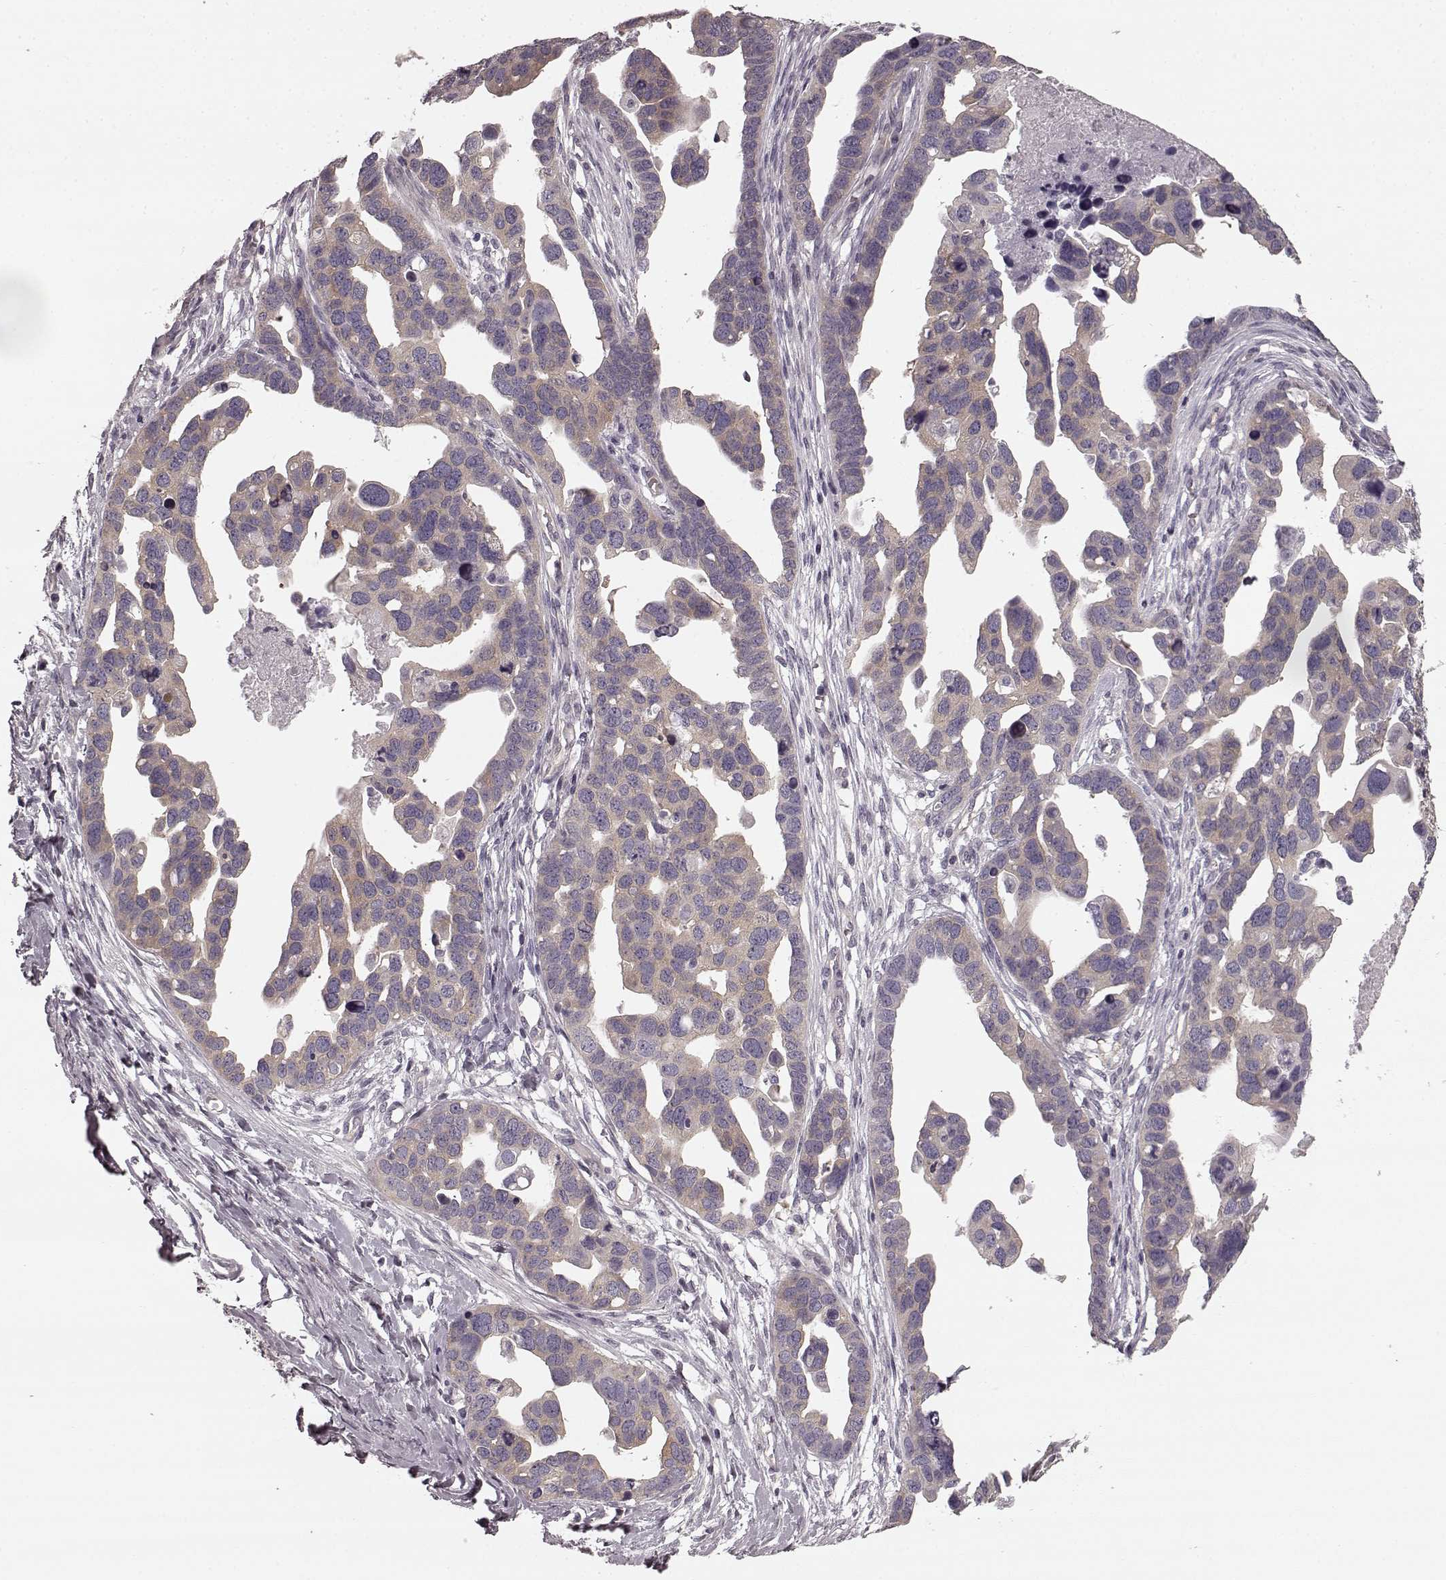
{"staining": {"intensity": "weak", "quantity": "25%-75%", "location": "cytoplasmic/membranous"}, "tissue": "ovarian cancer", "cell_type": "Tumor cells", "image_type": "cancer", "snomed": [{"axis": "morphology", "description": "Cystadenocarcinoma, serous, NOS"}, {"axis": "topography", "description": "Ovary"}], "caption": "This image exhibits serous cystadenocarcinoma (ovarian) stained with IHC to label a protein in brown. The cytoplasmic/membranous of tumor cells show weak positivity for the protein. Nuclei are counter-stained blue.", "gene": "PRKCE", "patient": {"sex": "female", "age": 54}}